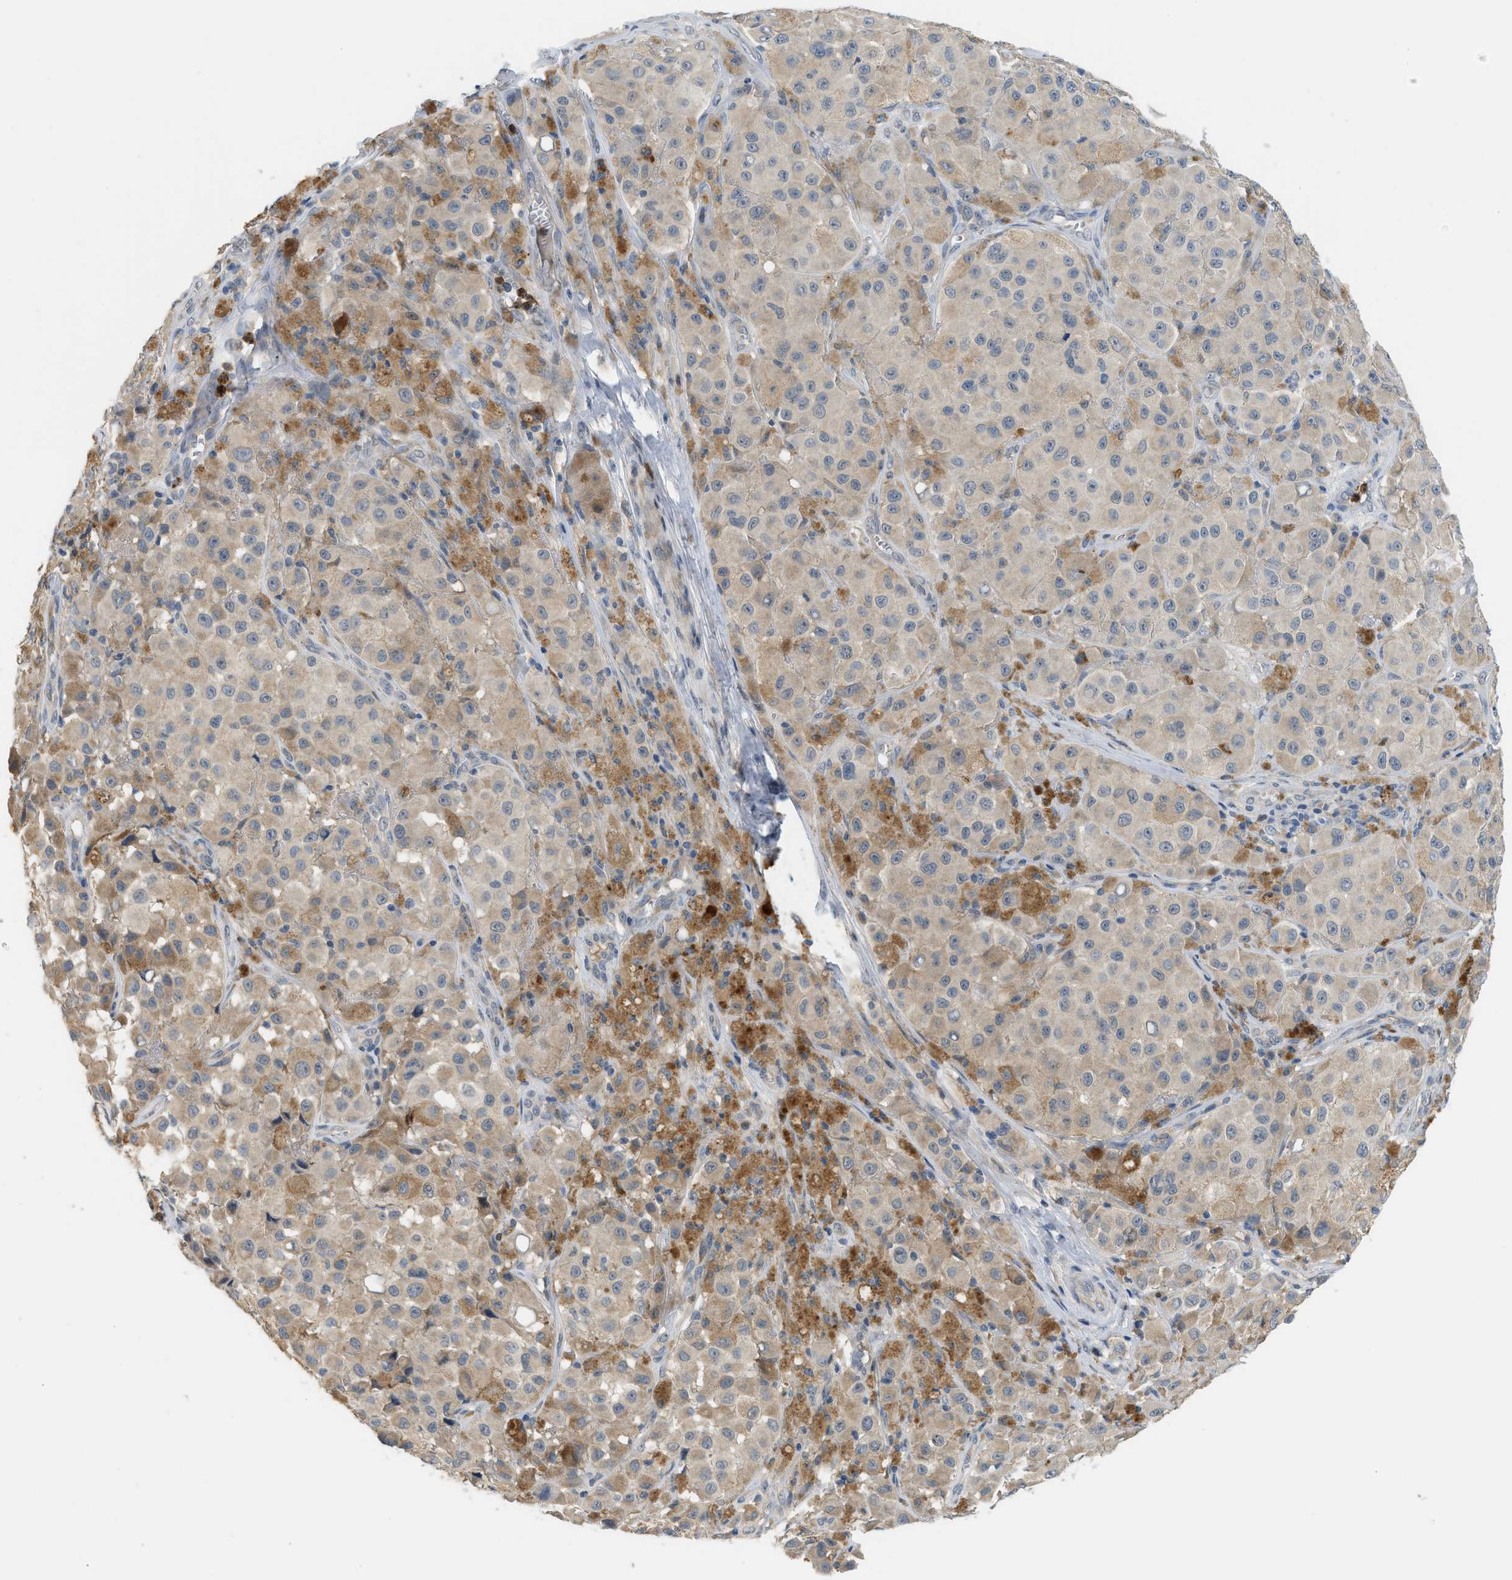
{"staining": {"intensity": "weak", "quantity": ">75%", "location": "cytoplasmic/membranous"}, "tissue": "melanoma", "cell_type": "Tumor cells", "image_type": "cancer", "snomed": [{"axis": "morphology", "description": "Malignant melanoma, NOS"}, {"axis": "topography", "description": "Skin"}], "caption": "Protein expression analysis of human melanoma reveals weak cytoplasmic/membranous expression in approximately >75% of tumor cells.", "gene": "RHBDF2", "patient": {"sex": "male", "age": 84}}